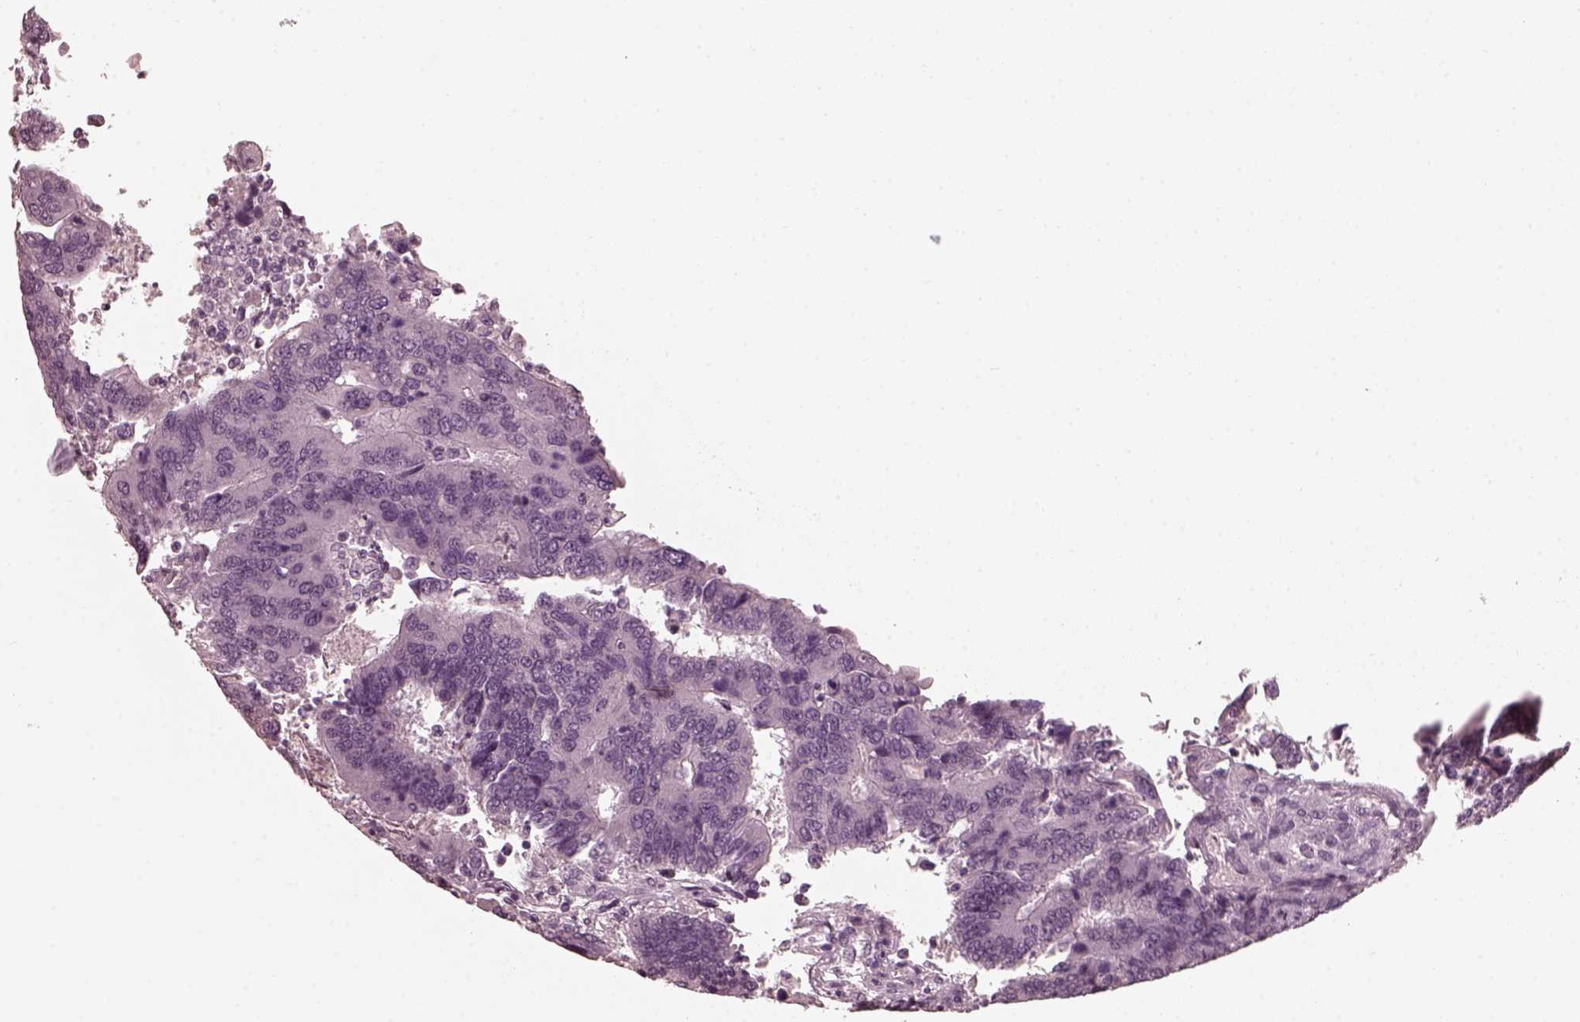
{"staining": {"intensity": "negative", "quantity": "none", "location": "none"}, "tissue": "colorectal cancer", "cell_type": "Tumor cells", "image_type": "cancer", "snomed": [{"axis": "morphology", "description": "Adenocarcinoma, NOS"}, {"axis": "topography", "description": "Colon"}], "caption": "This is an IHC micrograph of colorectal cancer (adenocarcinoma). There is no staining in tumor cells.", "gene": "CGA", "patient": {"sex": "female", "age": 67}}